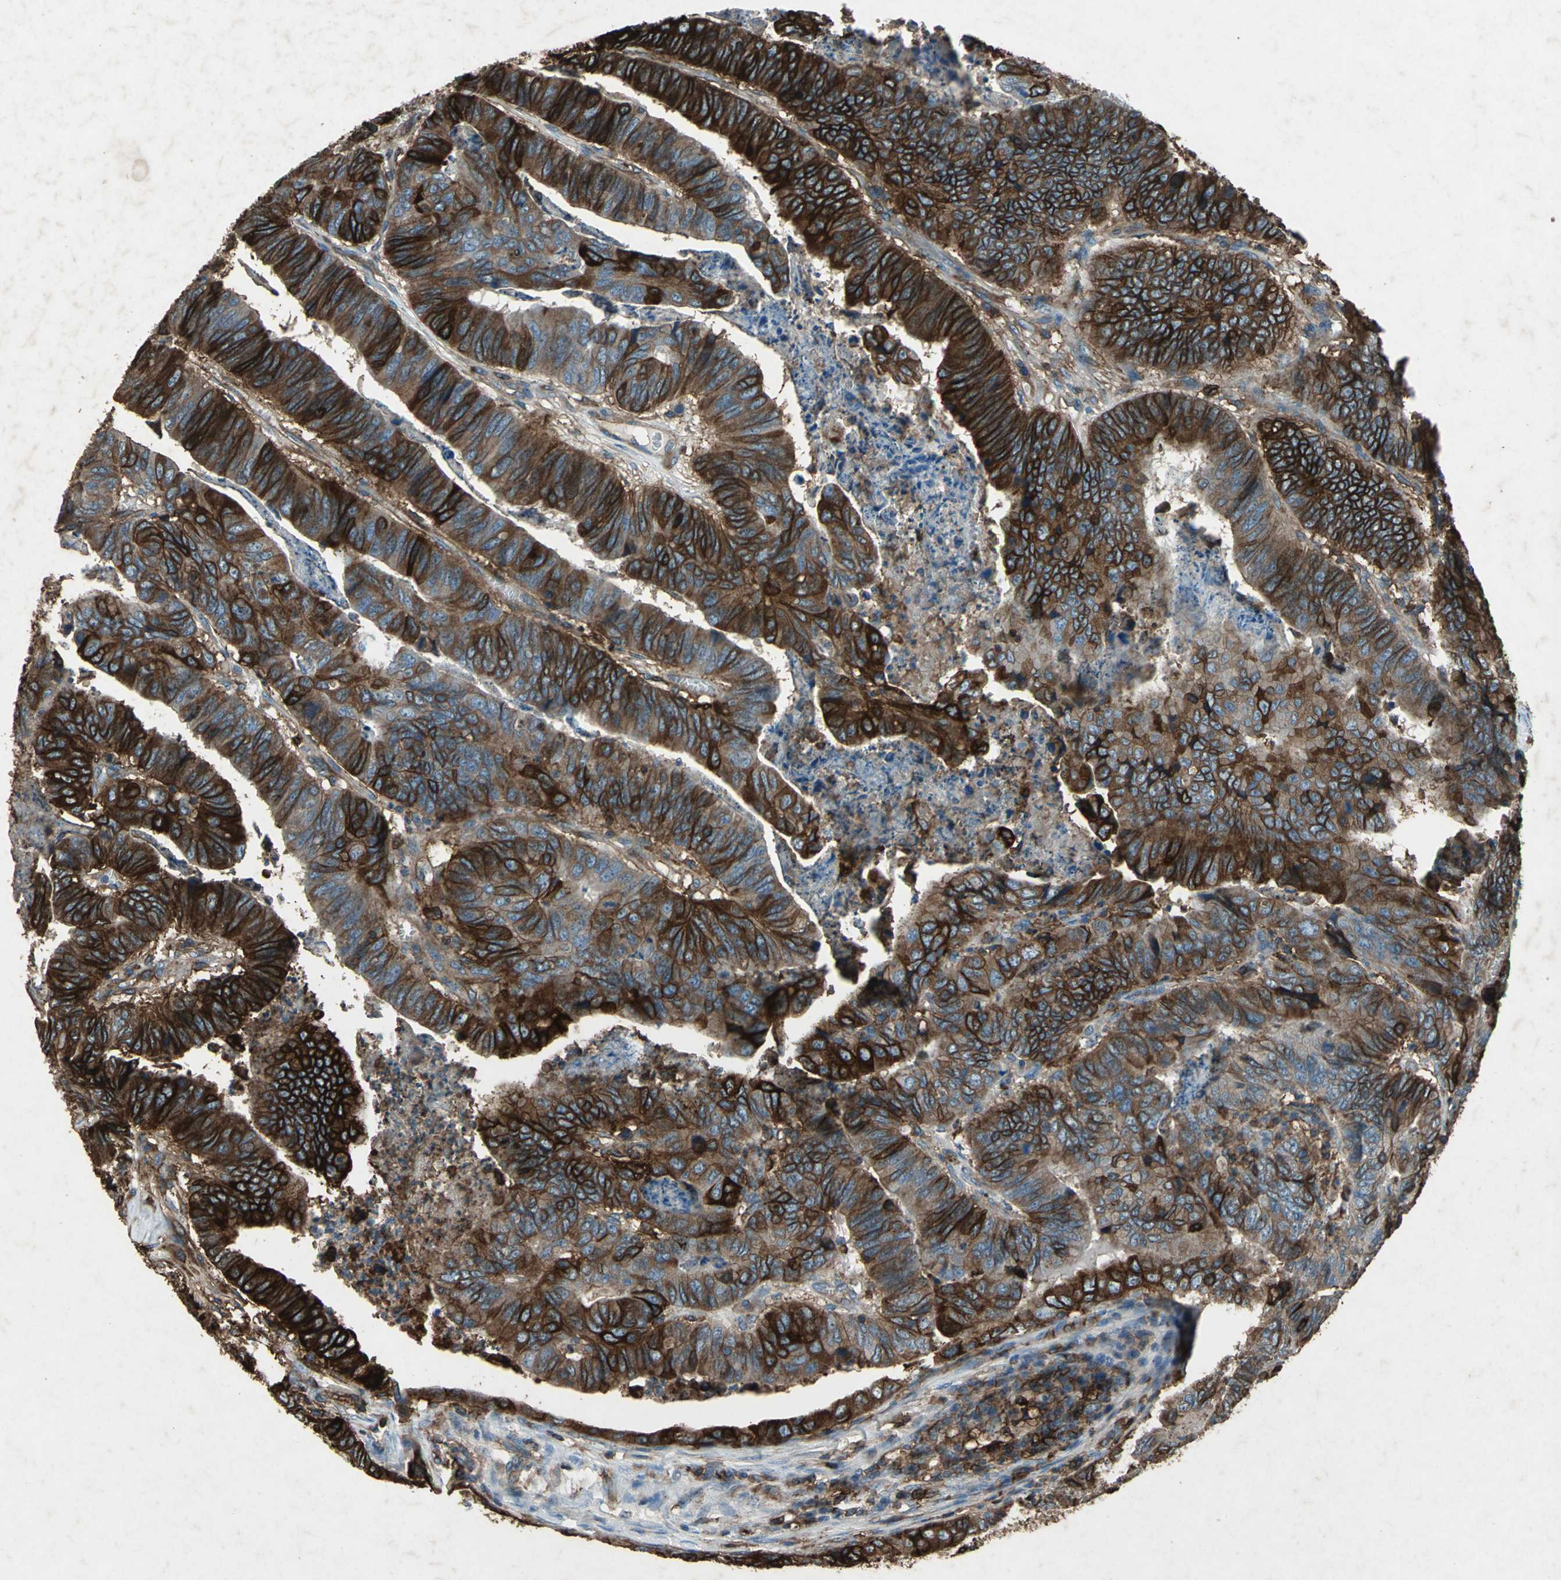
{"staining": {"intensity": "strong", "quantity": ">75%", "location": "cytoplasmic/membranous"}, "tissue": "stomach cancer", "cell_type": "Tumor cells", "image_type": "cancer", "snomed": [{"axis": "morphology", "description": "Adenocarcinoma, NOS"}, {"axis": "topography", "description": "Stomach, lower"}], "caption": "Immunohistochemical staining of human stomach cancer (adenocarcinoma) displays high levels of strong cytoplasmic/membranous positivity in about >75% of tumor cells. The staining is performed using DAB (3,3'-diaminobenzidine) brown chromogen to label protein expression. The nuclei are counter-stained blue using hematoxylin.", "gene": "CCR6", "patient": {"sex": "male", "age": 77}}